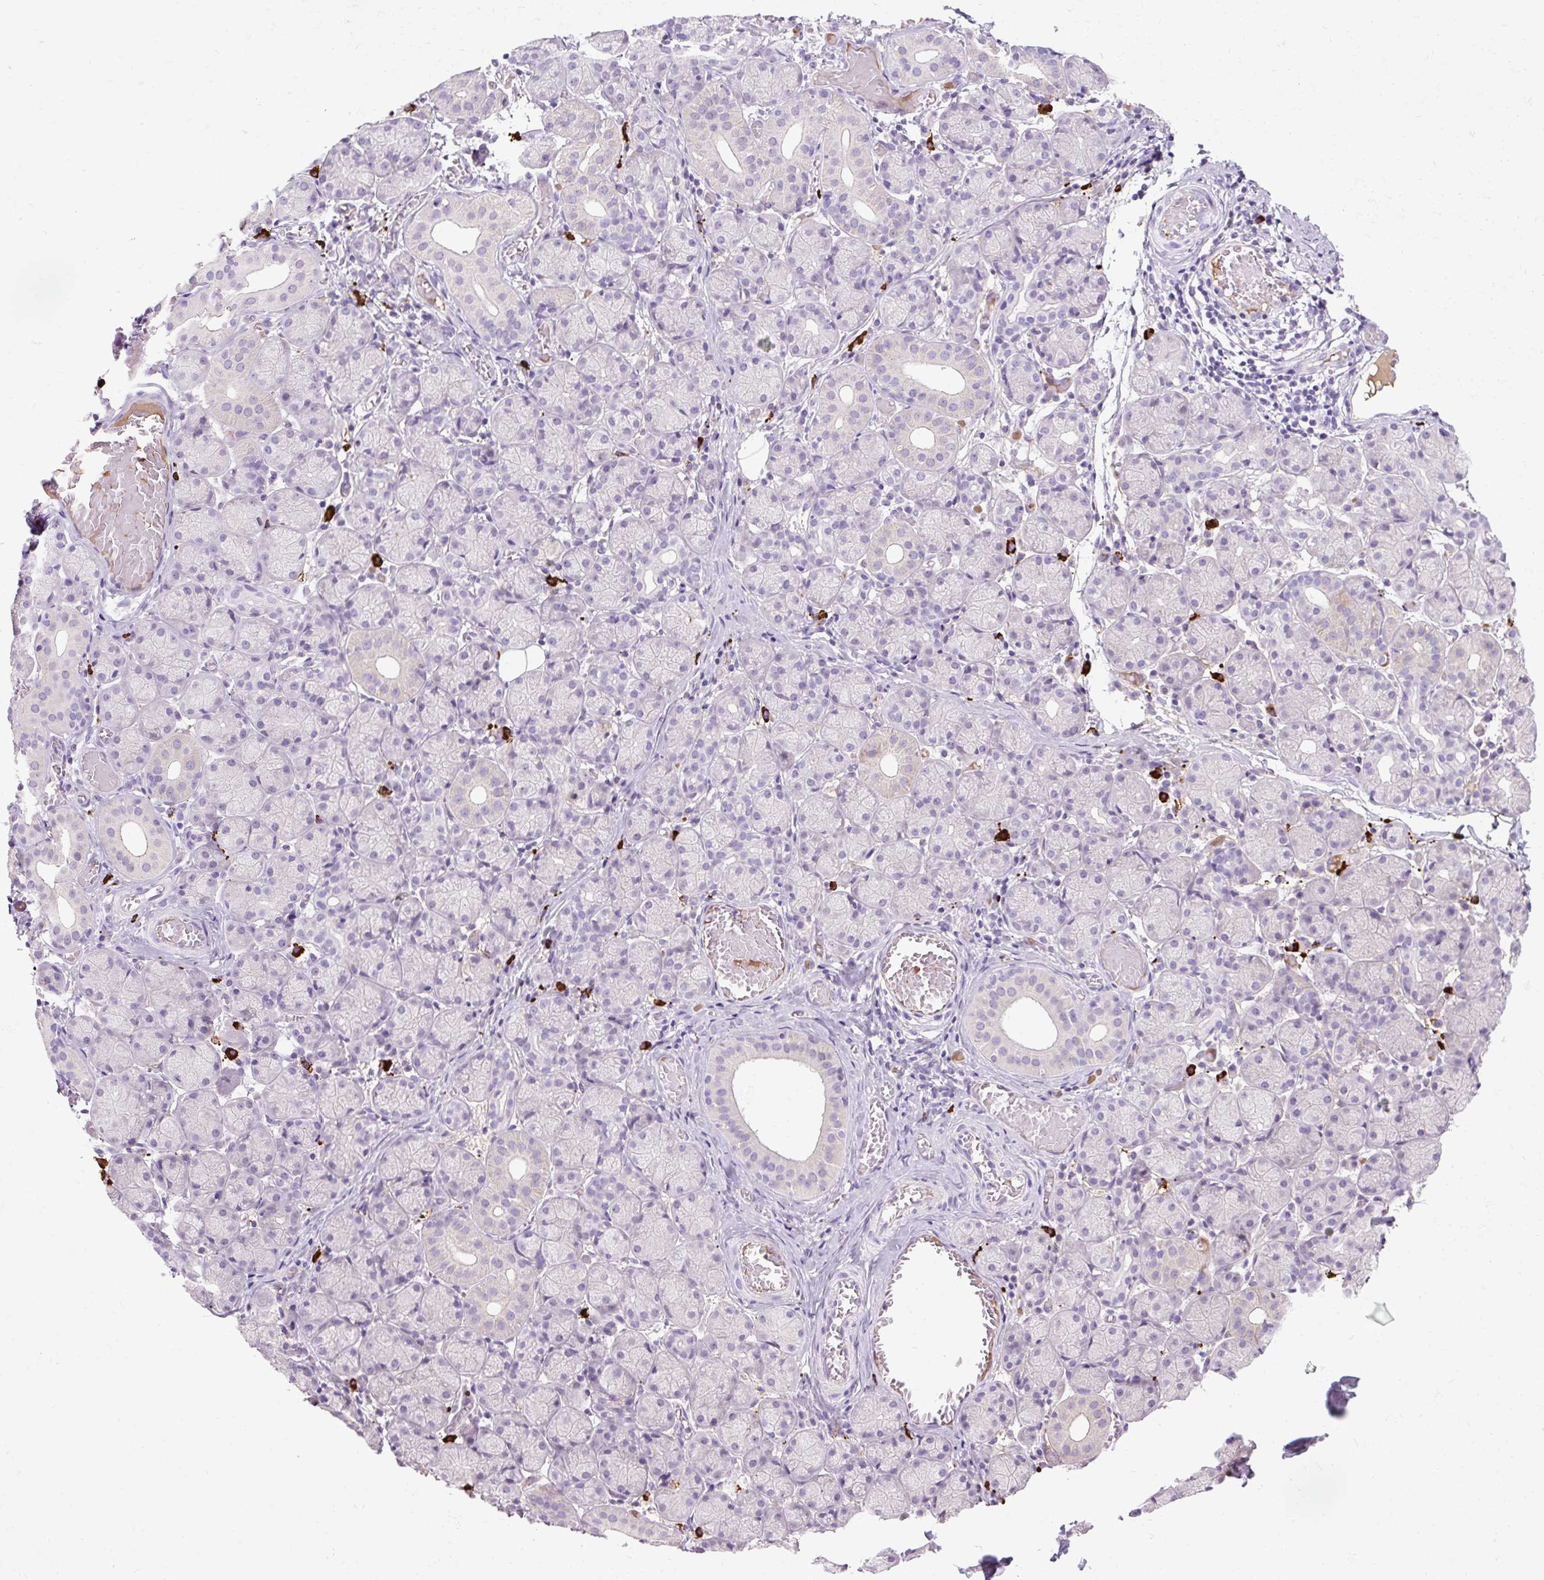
{"staining": {"intensity": "negative", "quantity": "none", "location": "none"}, "tissue": "salivary gland", "cell_type": "Glandular cells", "image_type": "normal", "snomed": [{"axis": "morphology", "description": "Normal tissue, NOS"}, {"axis": "topography", "description": "Salivary gland"}], "caption": "This is an IHC micrograph of benign human salivary gland. There is no positivity in glandular cells.", "gene": "ARRDC2", "patient": {"sex": "female", "age": 24}}